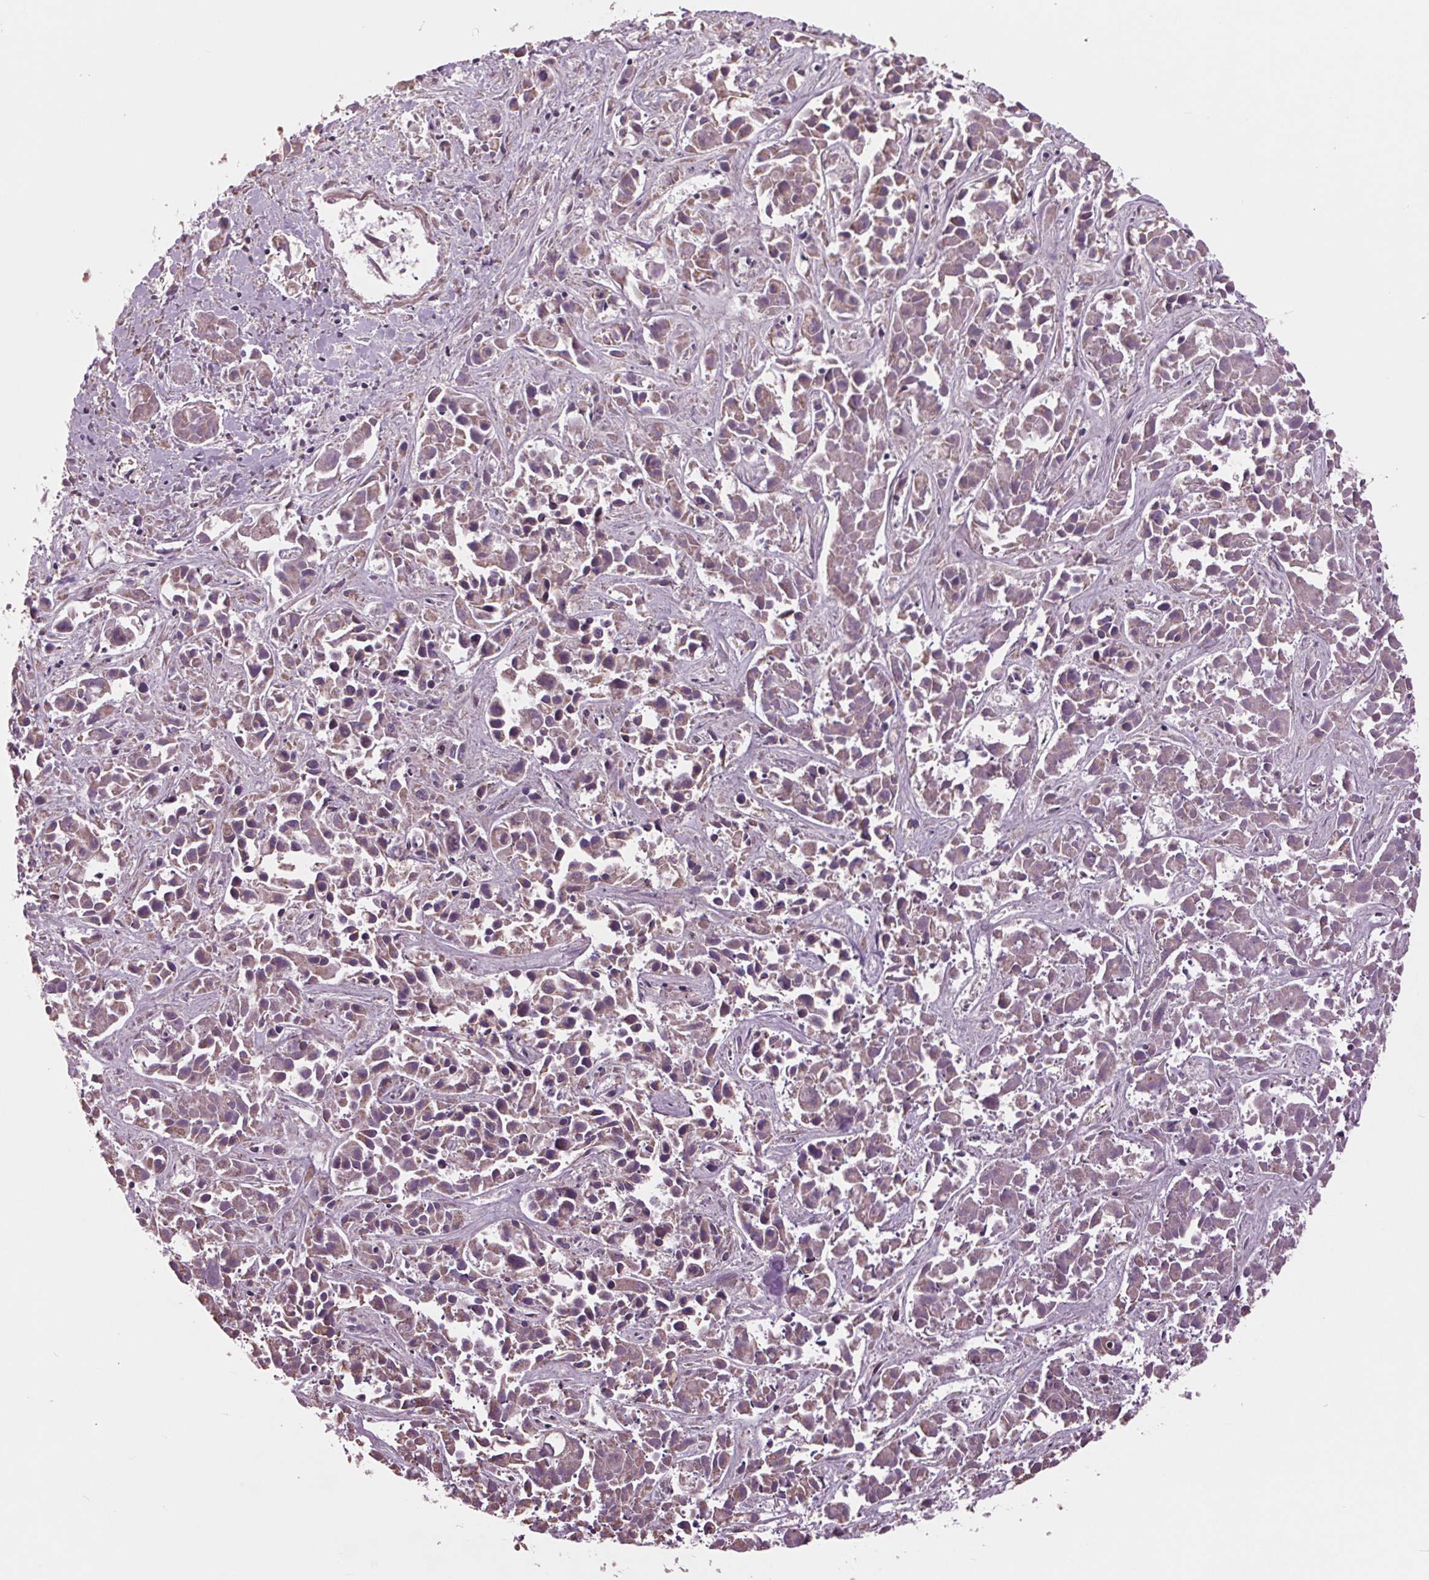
{"staining": {"intensity": "weak", "quantity": "<25%", "location": "cytoplasmic/membranous"}, "tissue": "liver cancer", "cell_type": "Tumor cells", "image_type": "cancer", "snomed": [{"axis": "morphology", "description": "Cholangiocarcinoma"}, {"axis": "topography", "description": "Liver"}], "caption": "The micrograph demonstrates no staining of tumor cells in liver cholangiocarcinoma.", "gene": "MAPK8", "patient": {"sex": "female", "age": 81}}